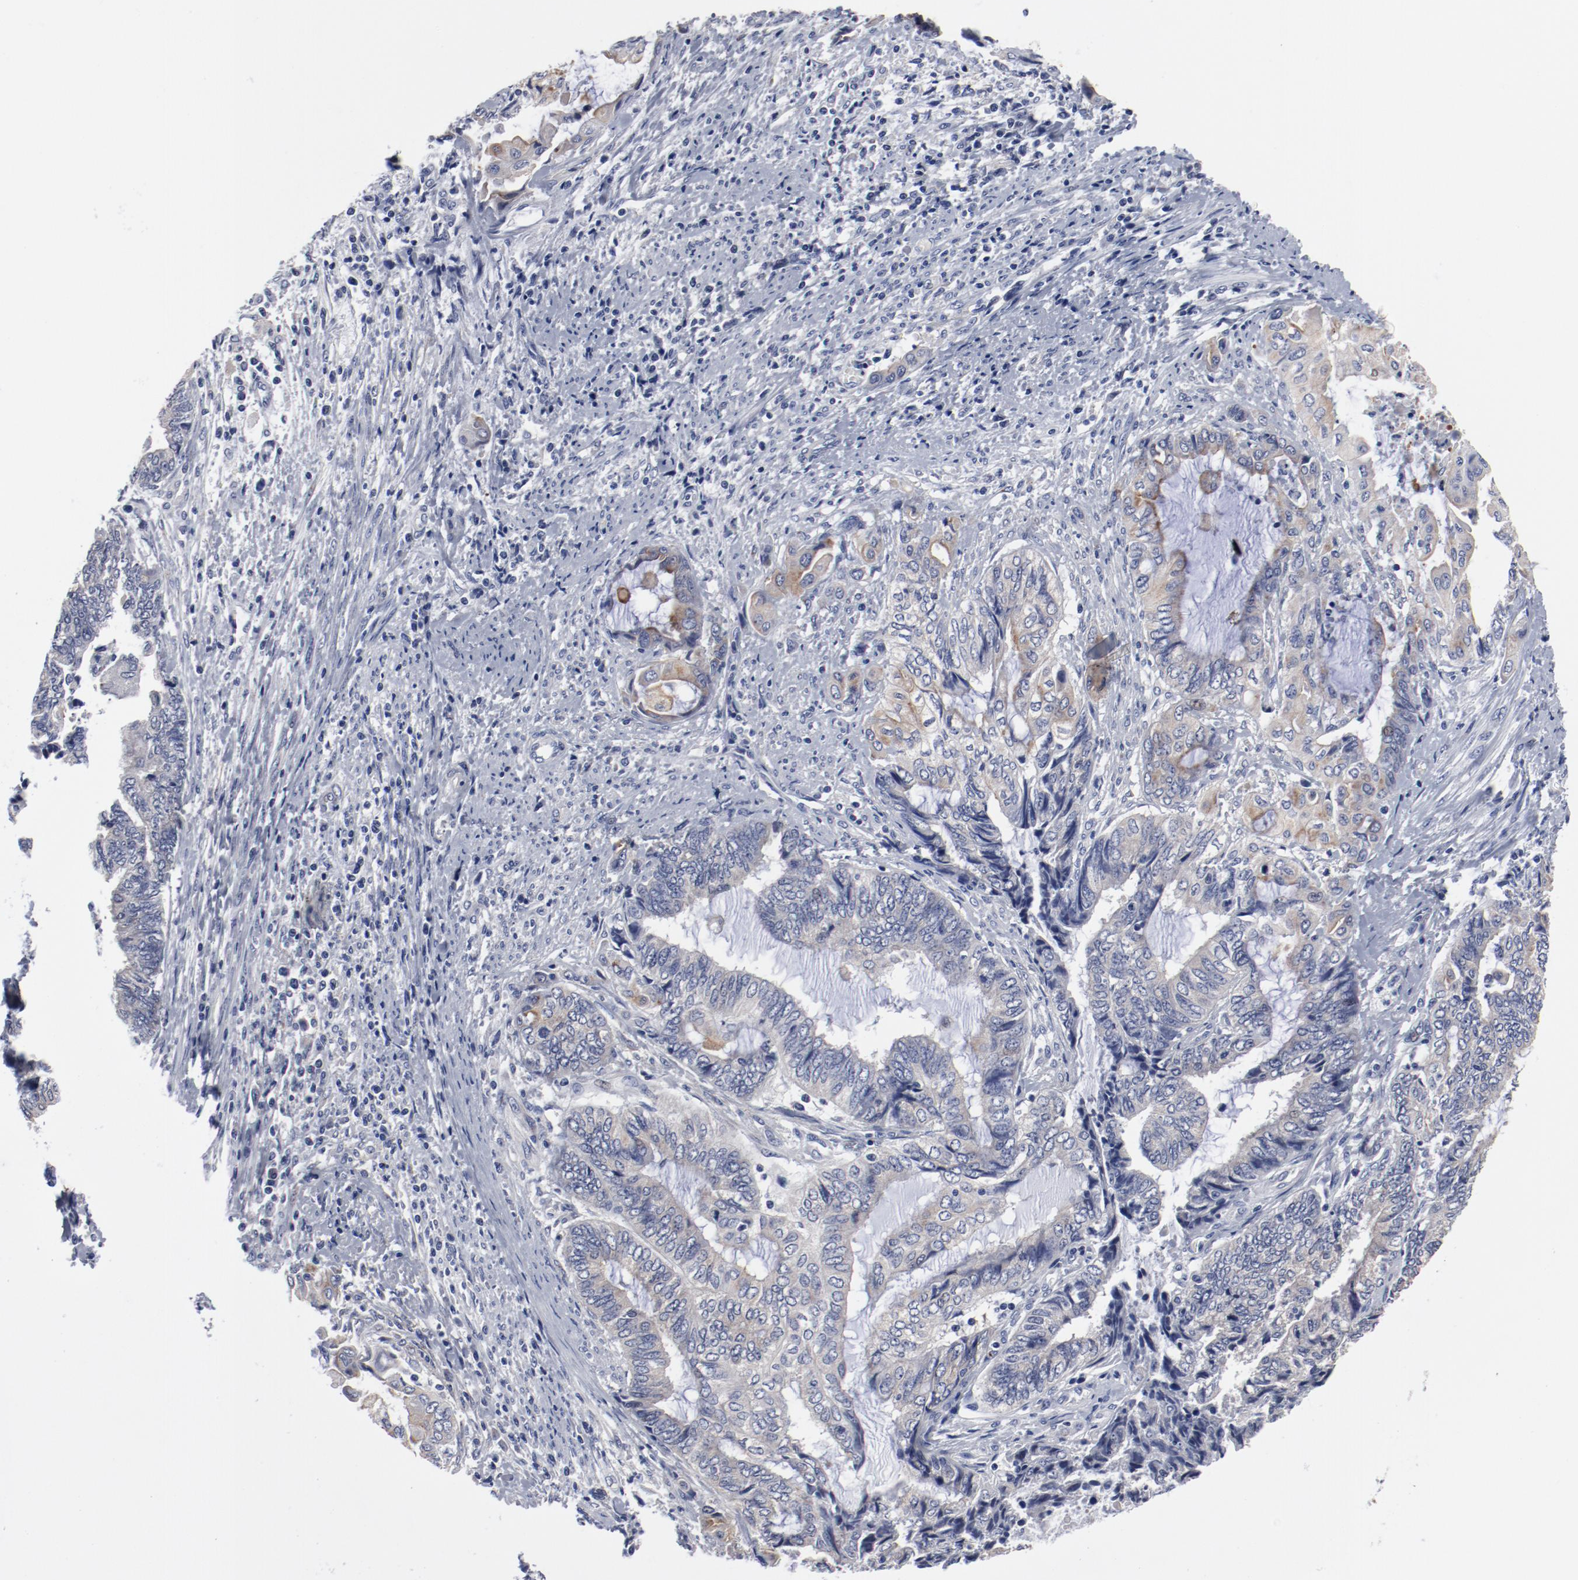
{"staining": {"intensity": "weak", "quantity": "25%-75%", "location": "cytoplasmic/membranous"}, "tissue": "endometrial cancer", "cell_type": "Tumor cells", "image_type": "cancer", "snomed": [{"axis": "morphology", "description": "Adenocarcinoma, NOS"}, {"axis": "topography", "description": "Uterus"}, {"axis": "topography", "description": "Endometrium"}], "caption": "Protein expression analysis of endometrial adenocarcinoma reveals weak cytoplasmic/membranous expression in about 25%-75% of tumor cells.", "gene": "GPR143", "patient": {"sex": "female", "age": 70}}